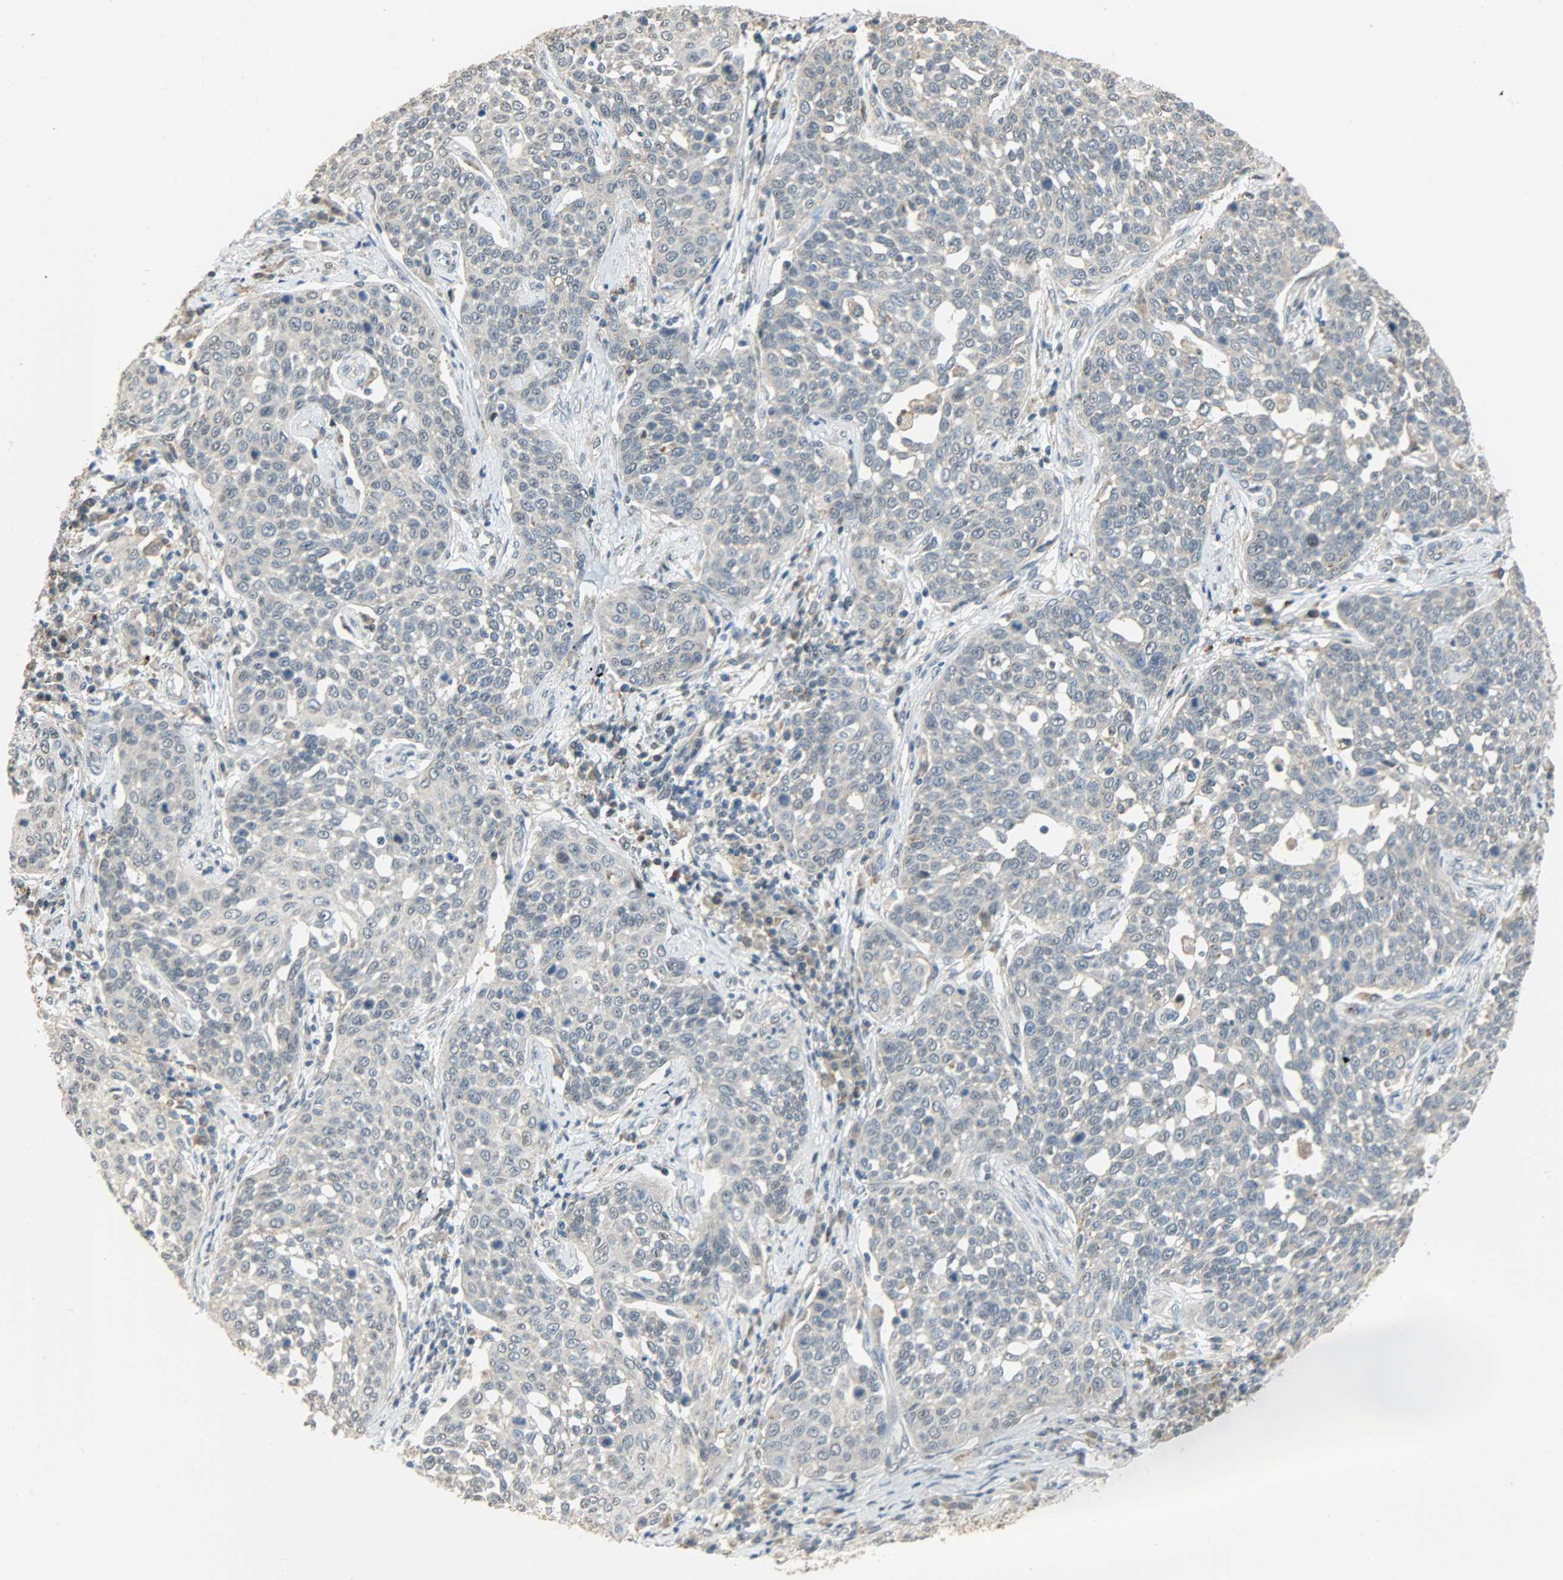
{"staining": {"intensity": "negative", "quantity": "none", "location": "none"}, "tissue": "cervical cancer", "cell_type": "Tumor cells", "image_type": "cancer", "snomed": [{"axis": "morphology", "description": "Squamous cell carcinoma, NOS"}, {"axis": "topography", "description": "Cervix"}], "caption": "Tumor cells show no significant protein expression in cervical cancer. (DAB (3,3'-diaminobenzidine) IHC visualized using brightfield microscopy, high magnification).", "gene": "GIT2", "patient": {"sex": "female", "age": 34}}